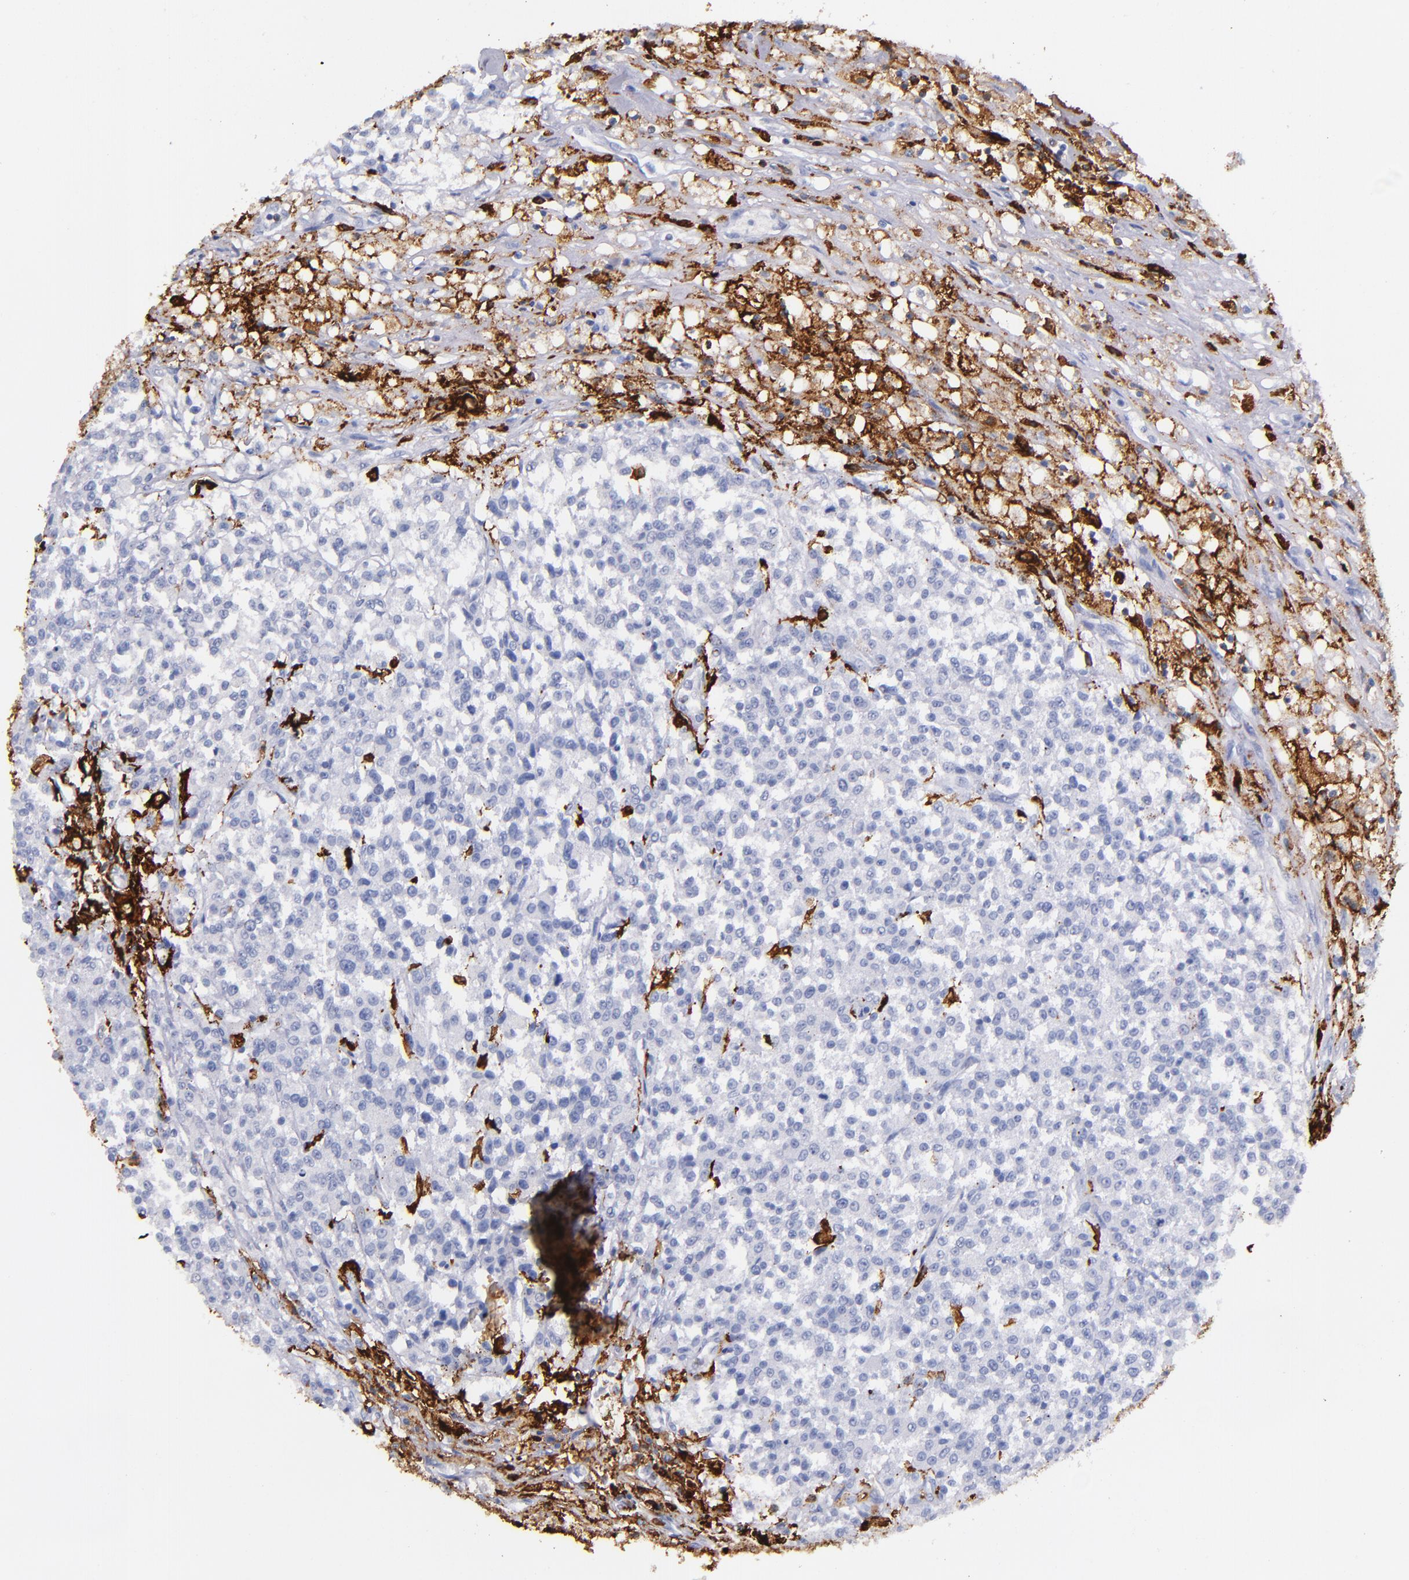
{"staining": {"intensity": "negative", "quantity": "none", "location": "none"}, "tissue": "testis cancer", "cell_type": "Tumor cells", "image_type": "cancer", "snomed": [{"axis": "morphology", "description": "Seminoma, NOS"}, {"axis": "topography", "description": "Testis"}], "caption": "Human seminoma (testis) stained for a protein using IHC reveals no staining in tumor cells.", "gene": "HLA-DRA", "patient": {"sex": "male", "age": 59}}